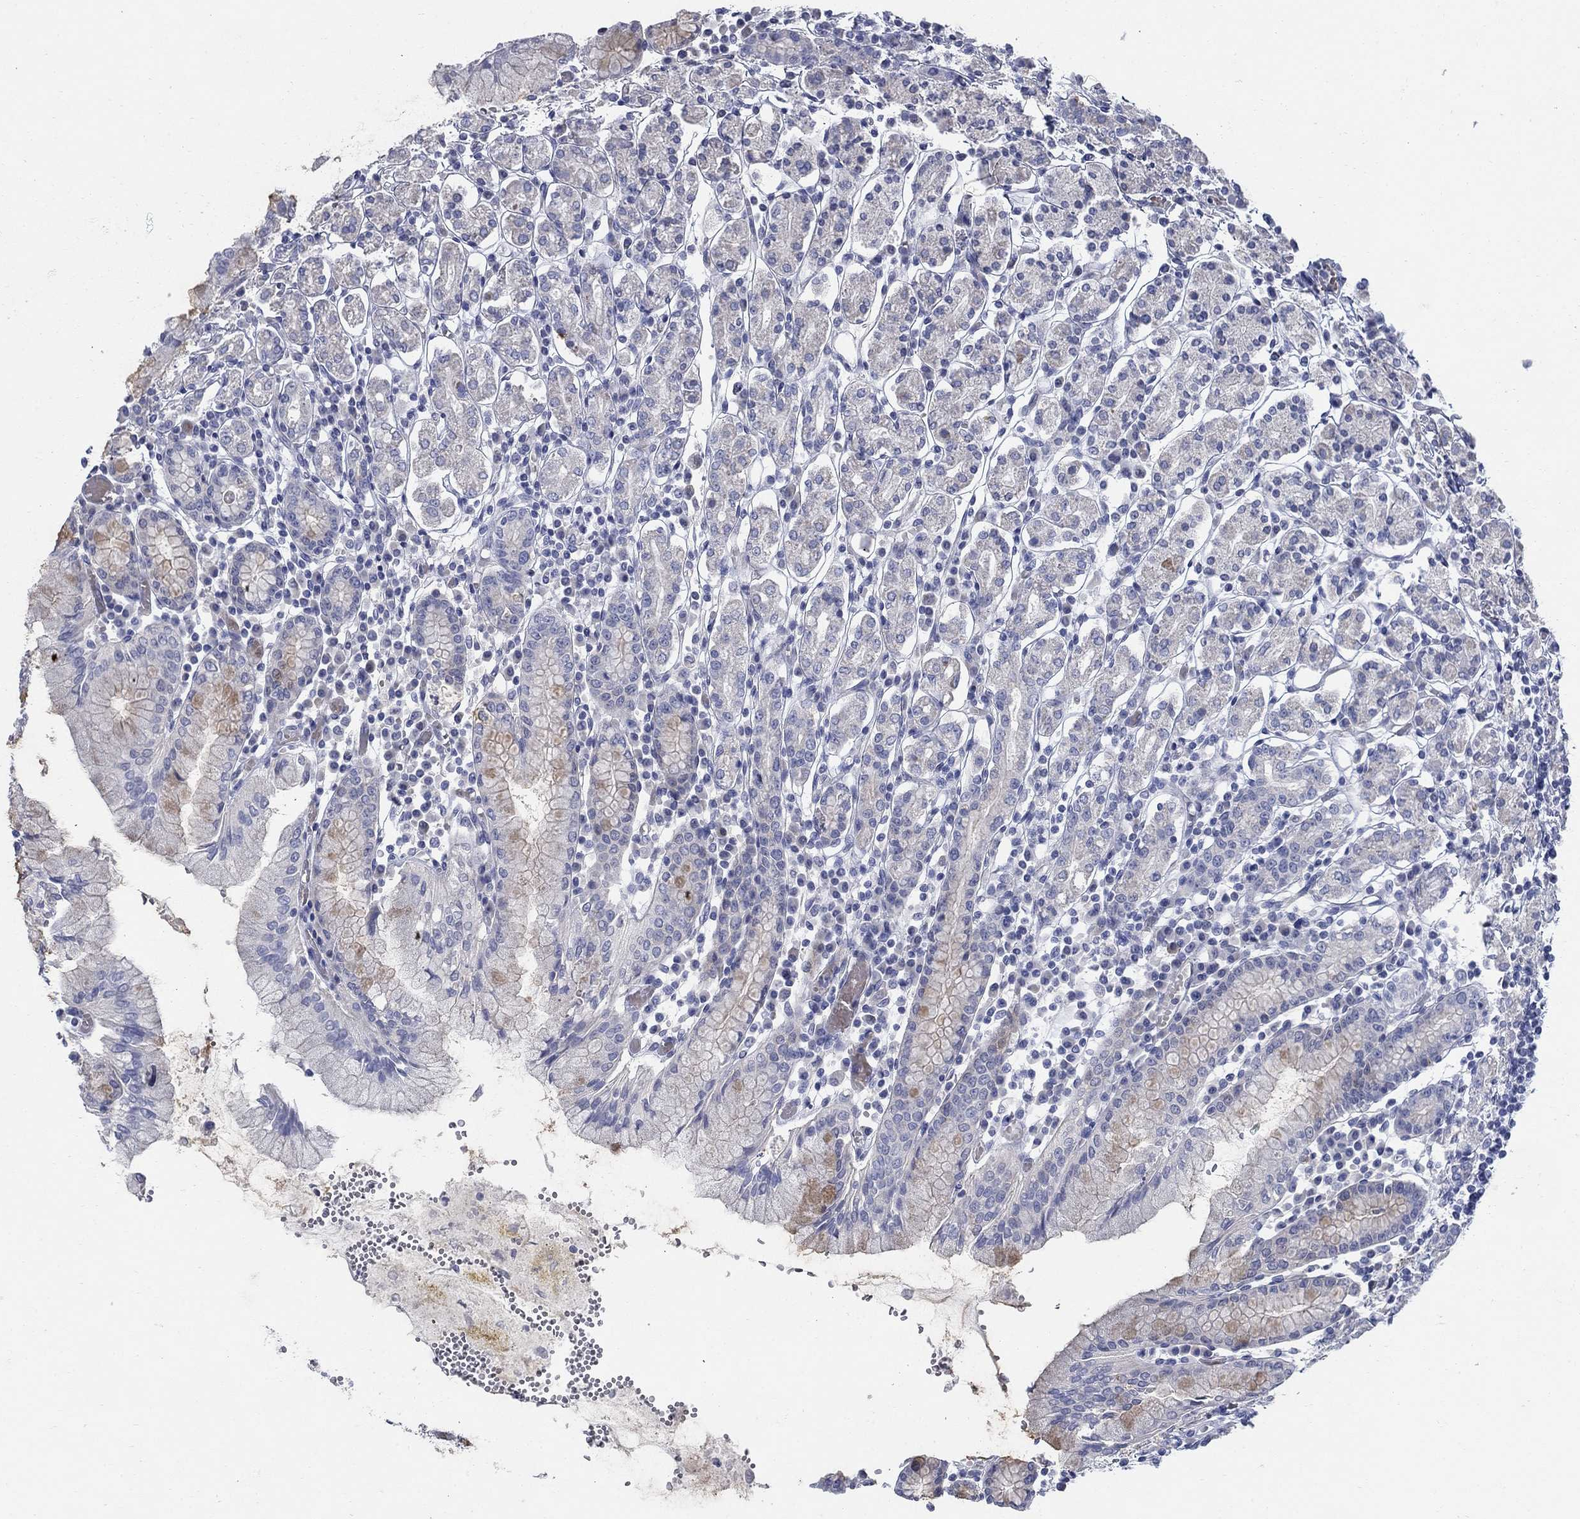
{"staining": {"intensity": "negative", "quantity": "none", "location": "none"}, "tissue": "stomach", "cell_type": "Glandular cells", "image_type": "normal", "snomed": [{"axis": "morphology", "description": "Normal tissue, NOS"}, {"axis": "topography", "description": "Stomach, upper"}, {"axis": "topography", "description": "Stomach"}], "caption": "Stomach was stained to show a protein in brown. There is no significant expression in glandular cells. Brightfield microscopy of immunohistochemistry (IHC) stained with DAB (3,3'-diaminobenzidine) (brown) and hematoxylin (blue), captured at high magnification.", "gene": "DNER", "patient": {"sex": "male", "age": 62}}